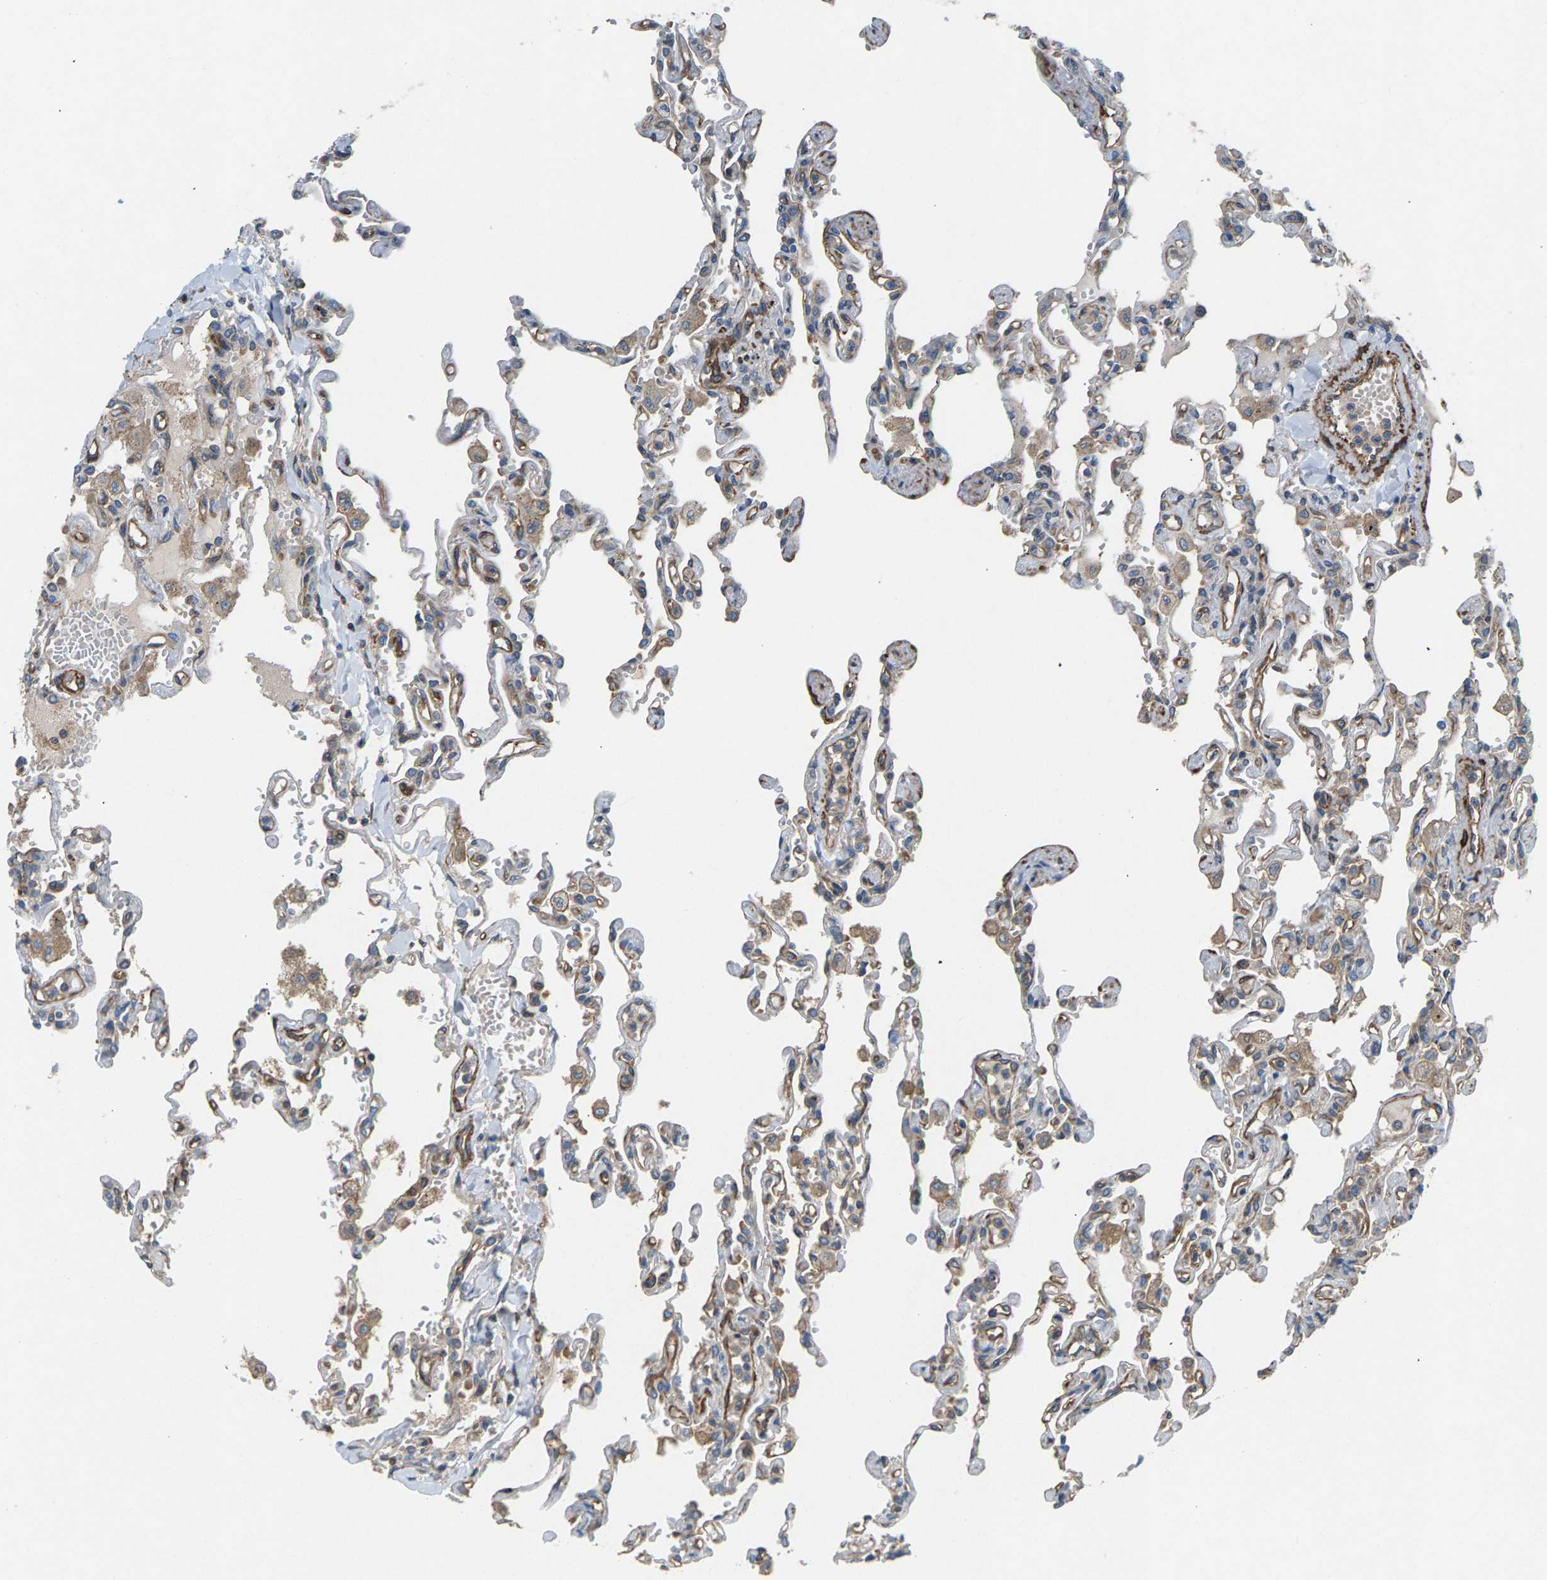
{"staining": {"intensity": "moderate", "quantity": "<25%", "location": "cytoplasmic/membranous"}, "tissue": "lung", "cell_type": "Alveolar cells", "image_type": "normal", "snomed": [{"axis": "morphology", "description": "Normal tissue, NOS"}, {"axis": "topography", "description": "Lung"}], "caption": "High-magnification brightfield microscopy of benign lung stained with DAB (3,3'-diaminobenzidine) (brown) and counterstained with hematoxylin (blue). alveolar cells exhibit moderate cytoplasmic/membranous staining is appreciated in about<25% of cells. Using DAB (3,3'-diaminobenzidine) (brown) and hematoxylin (blue) stains, captured at high magnification using brightfield microscopy.", "gene": "PDCL", "patient": {"sex": "male", "age": 21}}